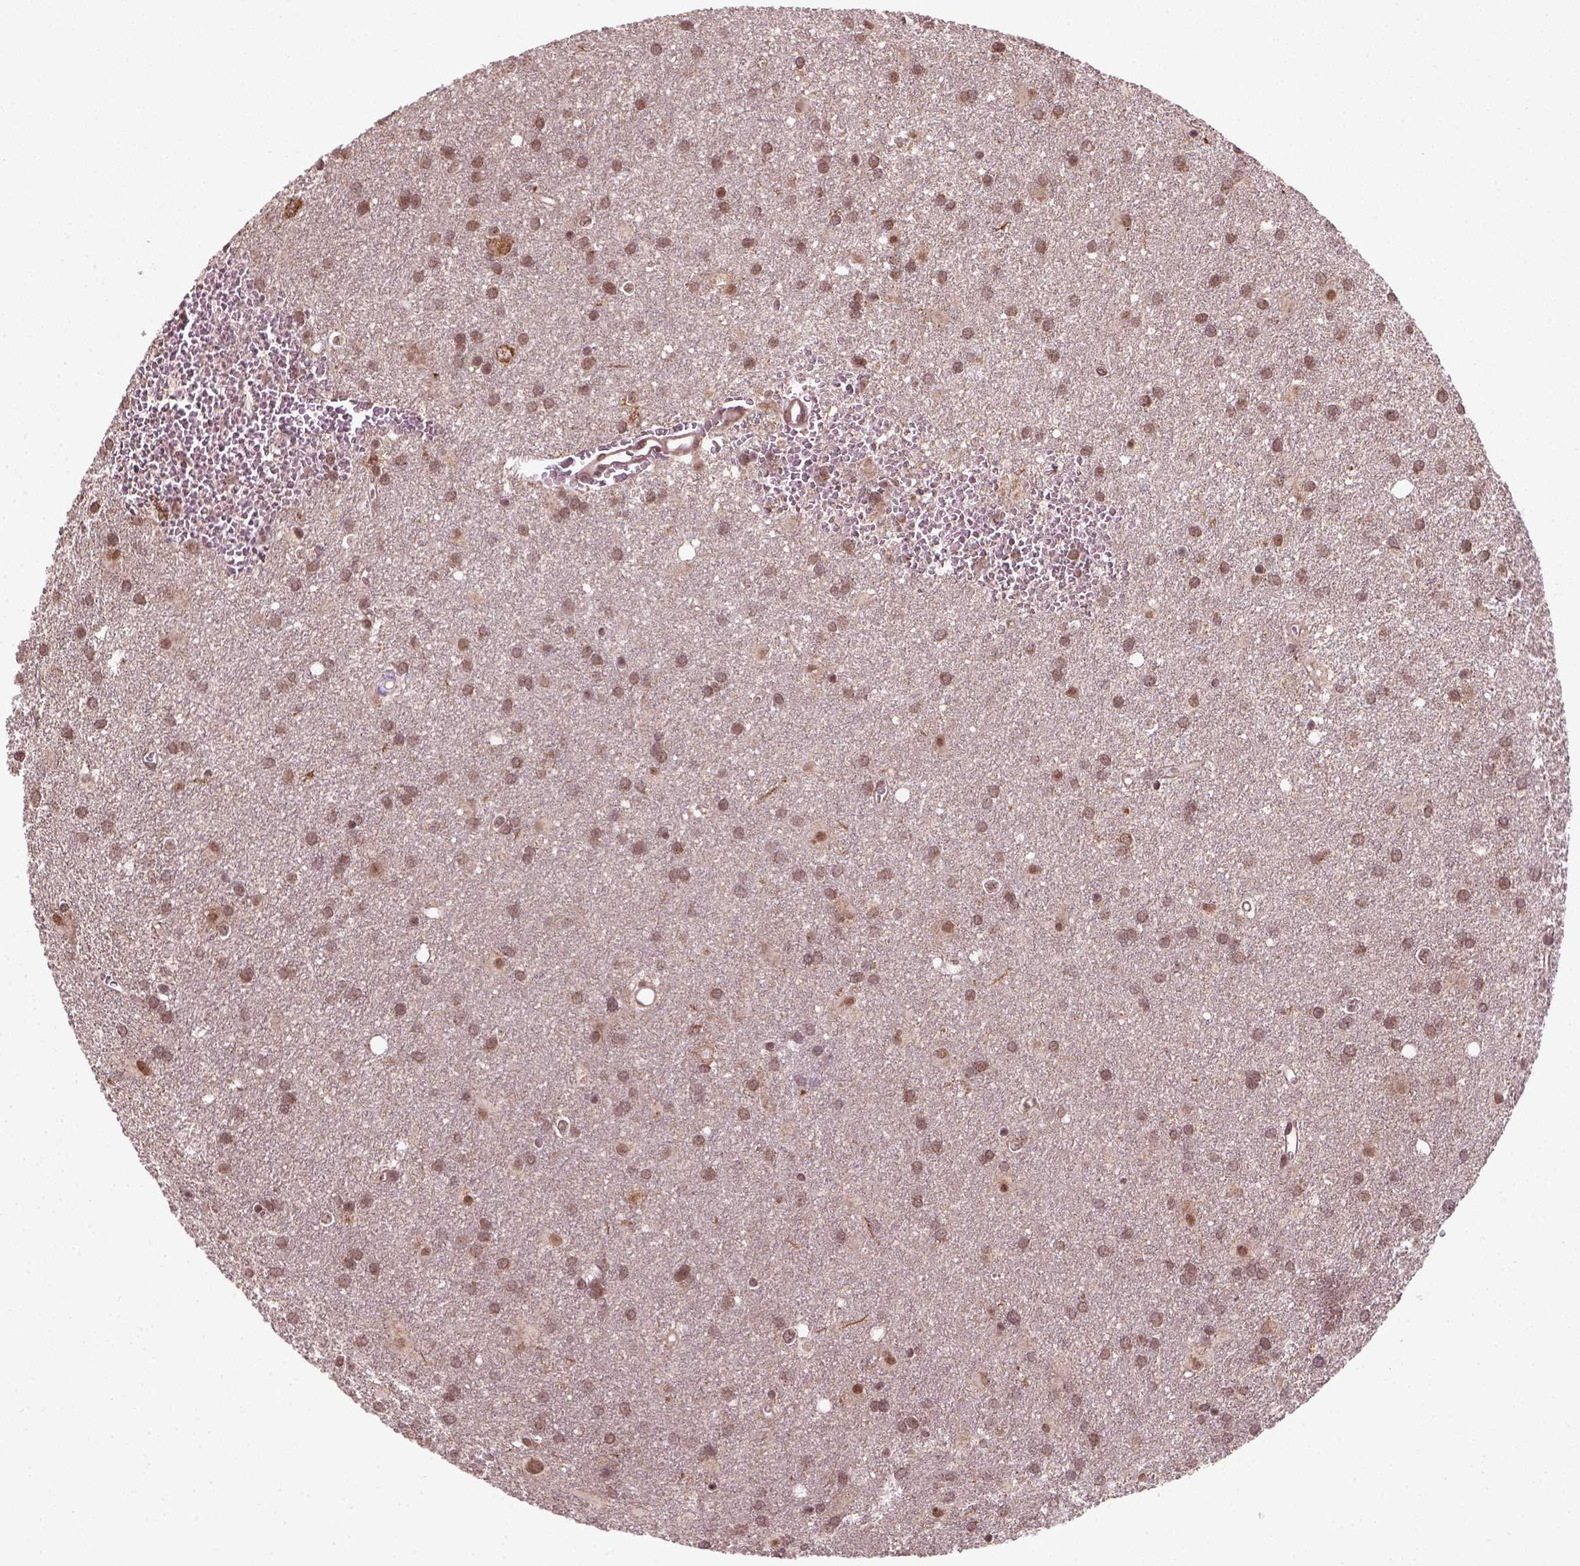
{"staining": {"intensity": "moderate", "quantity": ">75%", "location": "cytoplasmic/membranous,nuclear"}, "tissue": "glioma", "cell_type": "Tumor cells", "image_type": "cancer", "snomed": [{"axis": "morphology", "description": "Glioma, malignant, Low grade"}, {"axis": "topography", "description": "Brain"}], "caption": "An image showing moderate cytoplasmic/membranous and nuclear expression in approximately >75% of tumor cells in malignant glioma (low-grade), as visualized by brown immunohistochemical staining.", "gene": "NUDT9", "patient": {"sex": "male", "age": 58}}